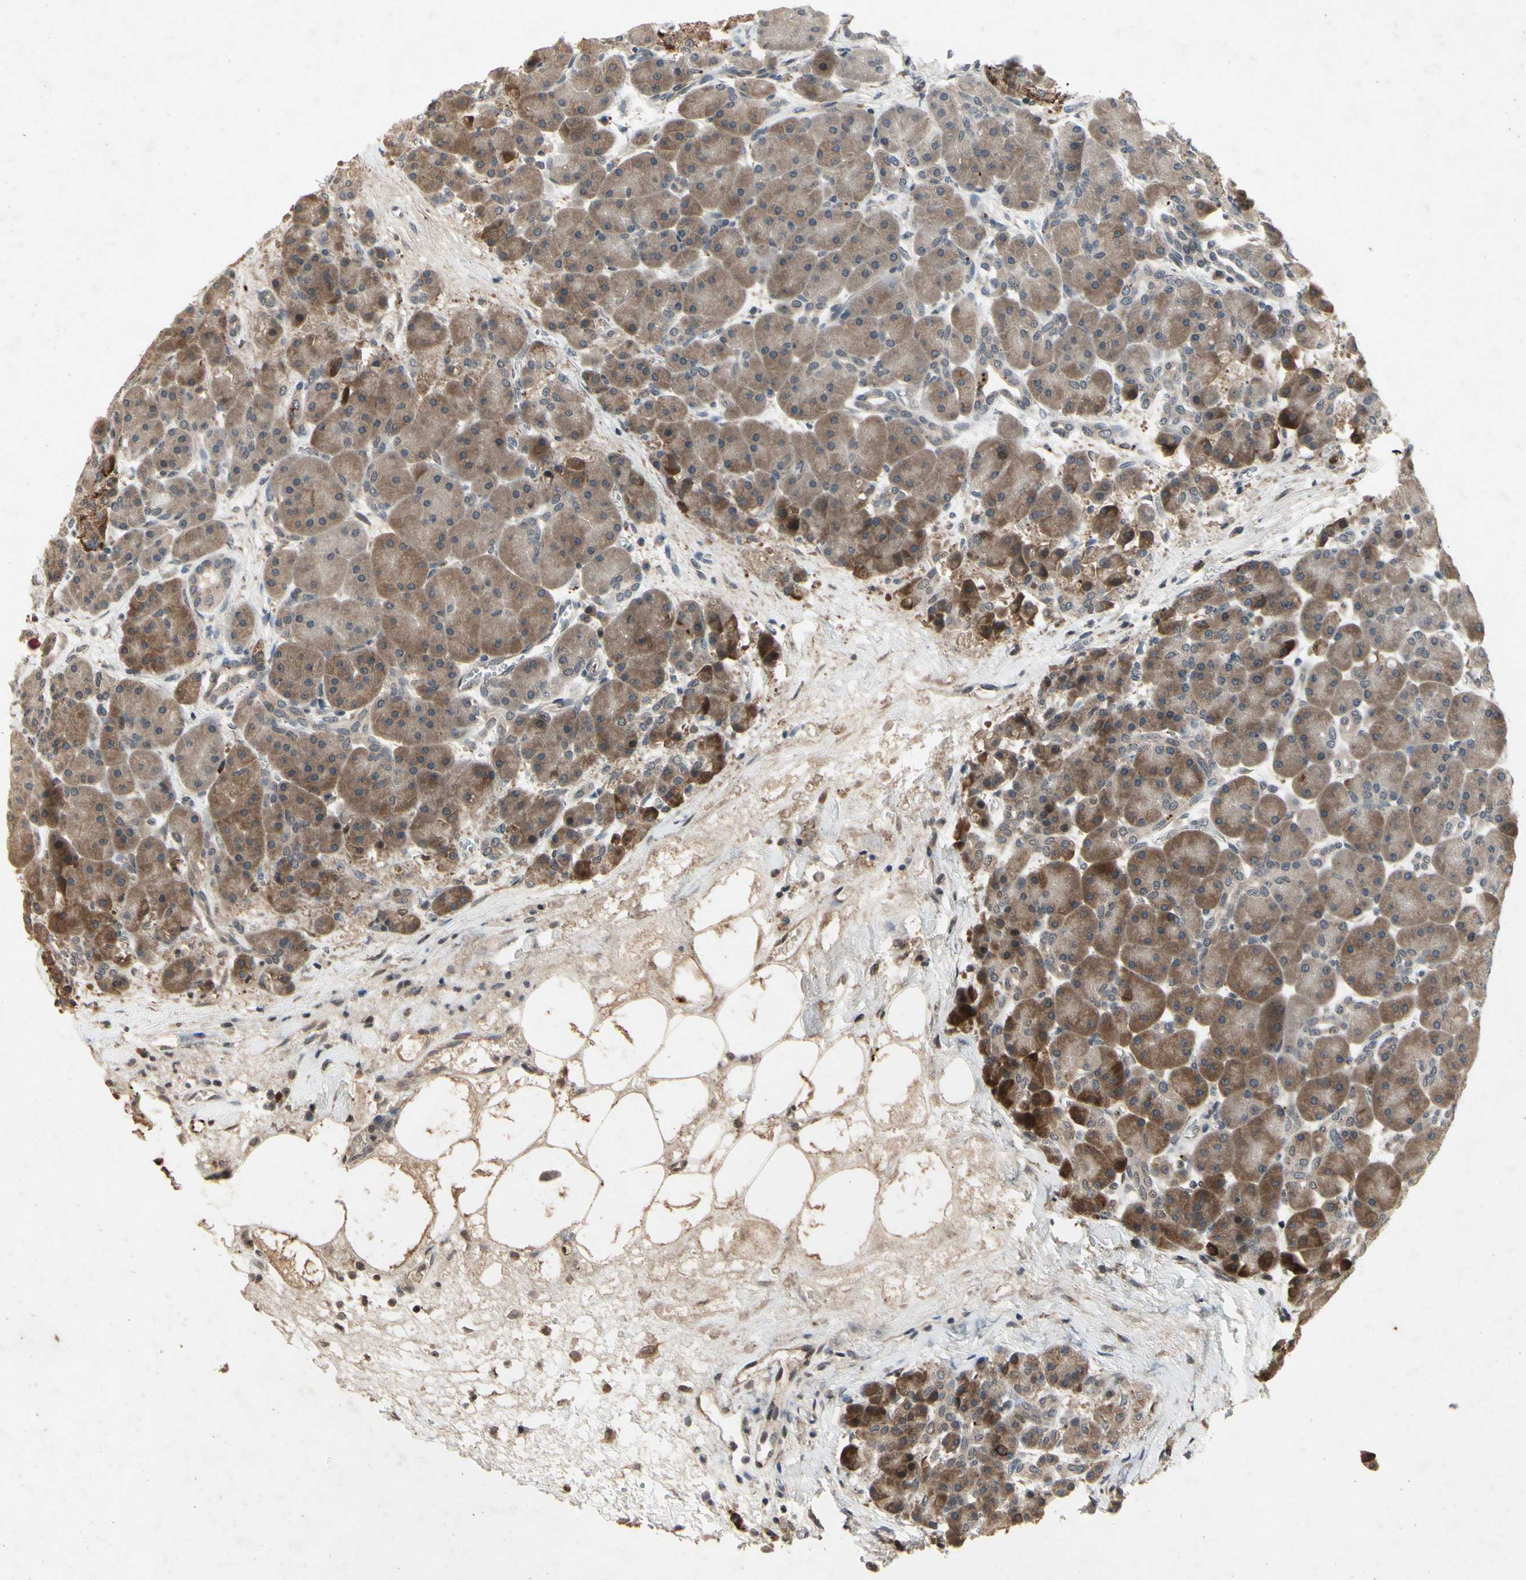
{"staining": {"intensity": "moderate", "quantity": ">75%", "location": "cytoplasmic/membranous"}, "tissue": "pancreas", "cell_type": "Exocrine glandular cells", "image_type": "normal", "snomed": [{"axis": "morphology", "description": "Normal tissue, NOS"}, {"axis": "topography", "description": "Pancreas"}], "caption": "Moderate cytoplasmic/membranous protein staining is identified in about >75% of exocrine glandular cells in pancreas. The staining was performed using DAB (3,3'-diaminobenzidine) to visualize the protein expression in brown, while the nuclei were stained in blue with hematoxylin (Magnification: 20x).", "gene": "DPY19L3", "patient": {"sex": "male", "age": 66}}